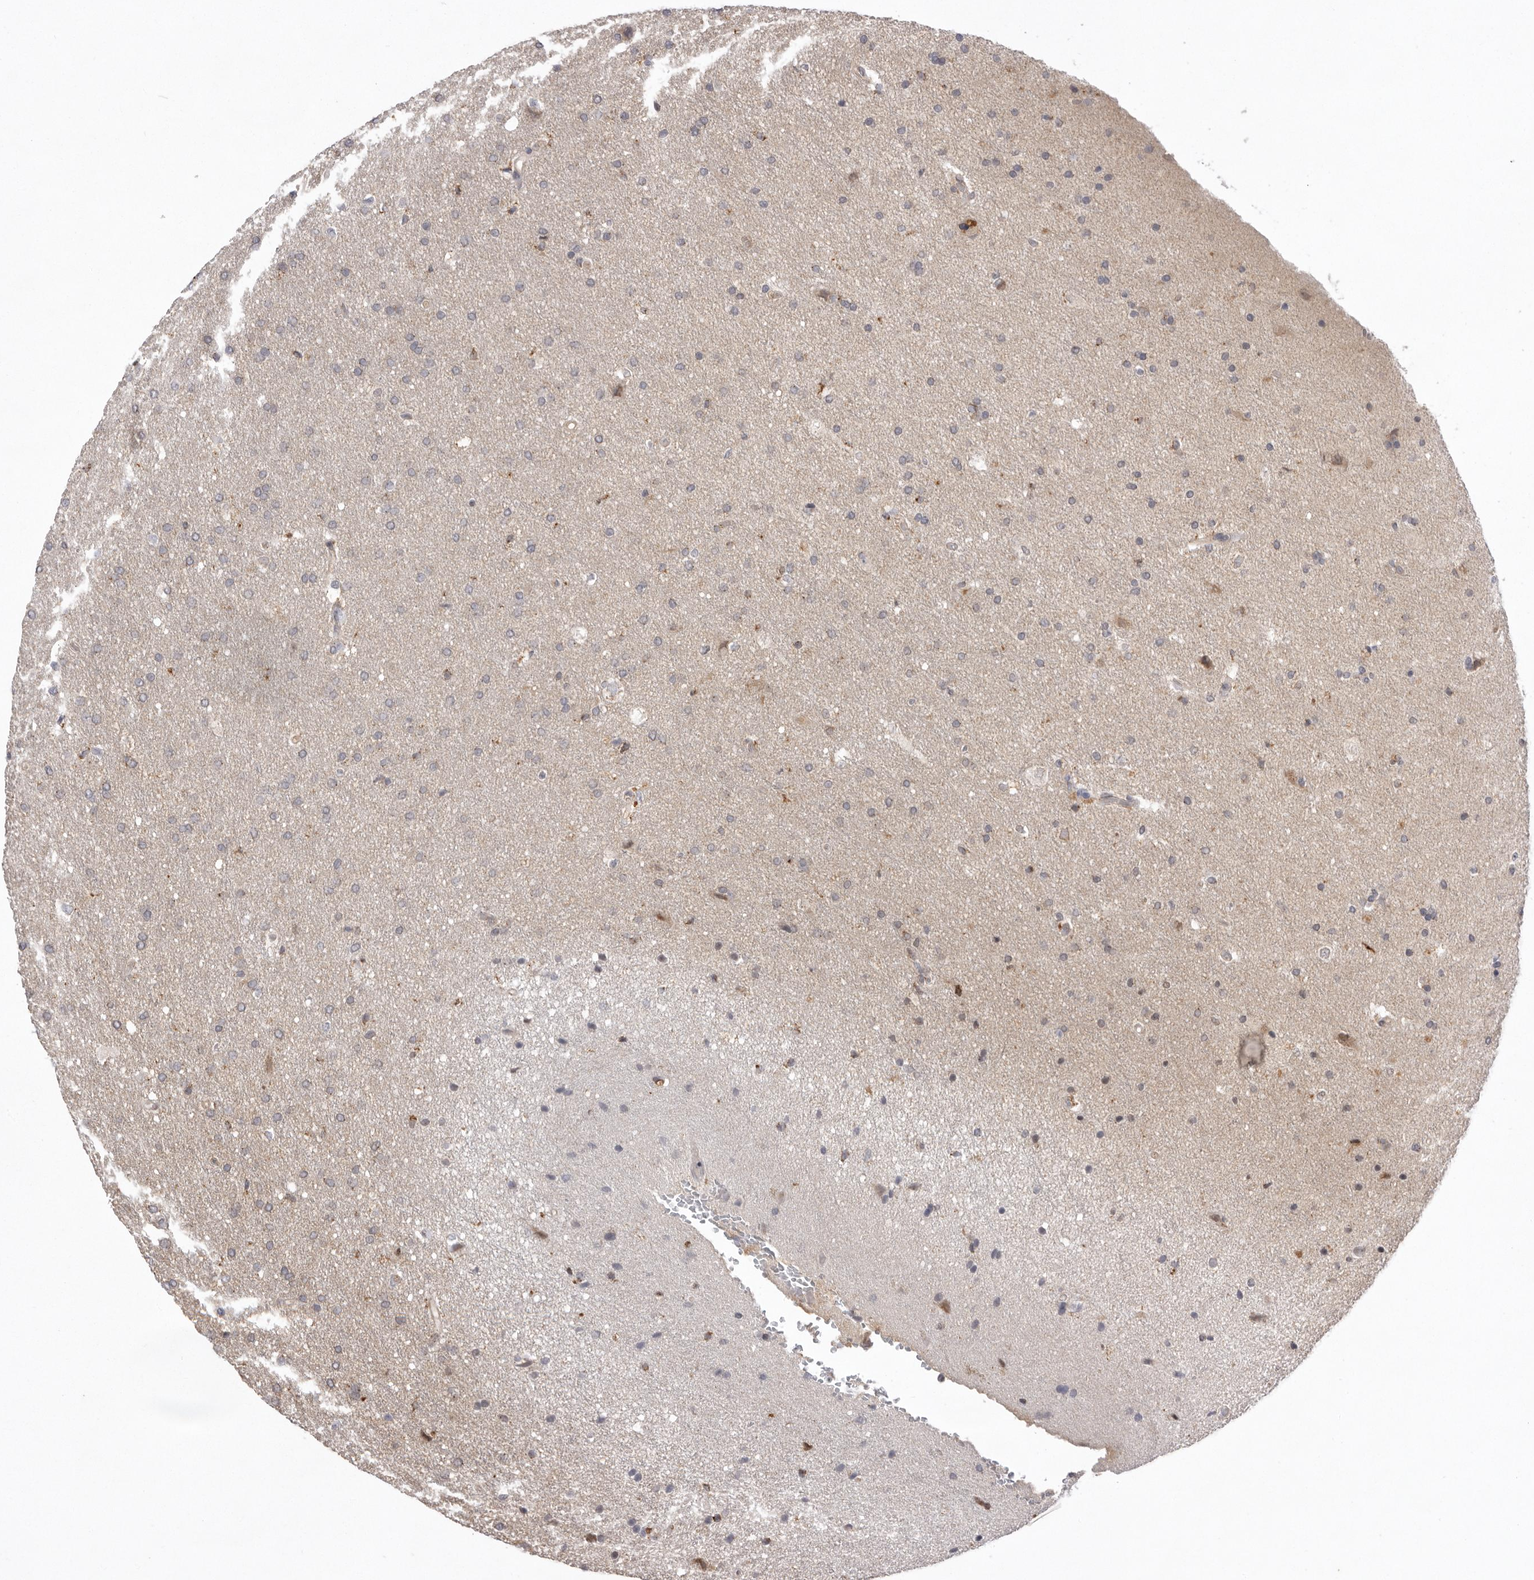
{"staining": {"intensity": "negative", "quantity": "none", "location": "none"}, "tissue": "glioma", "cell_type": "Tumor cells", "image_type": "cancer", "snomed": [{"axis": "morphology", "description": "Glioma, malignant, Low grade"}, {"axis": "topography", "description": "Brain"}], "caption": "Tumor cells show no significant protein positivity in glioma. The staining is performed using DAB (3,3'-diaminobenzidine) brown chromogen with nuclei counter-stained in using hematoxylin.", "gene": "TLR3", "patient": {"sex": "female", "age": 37}}